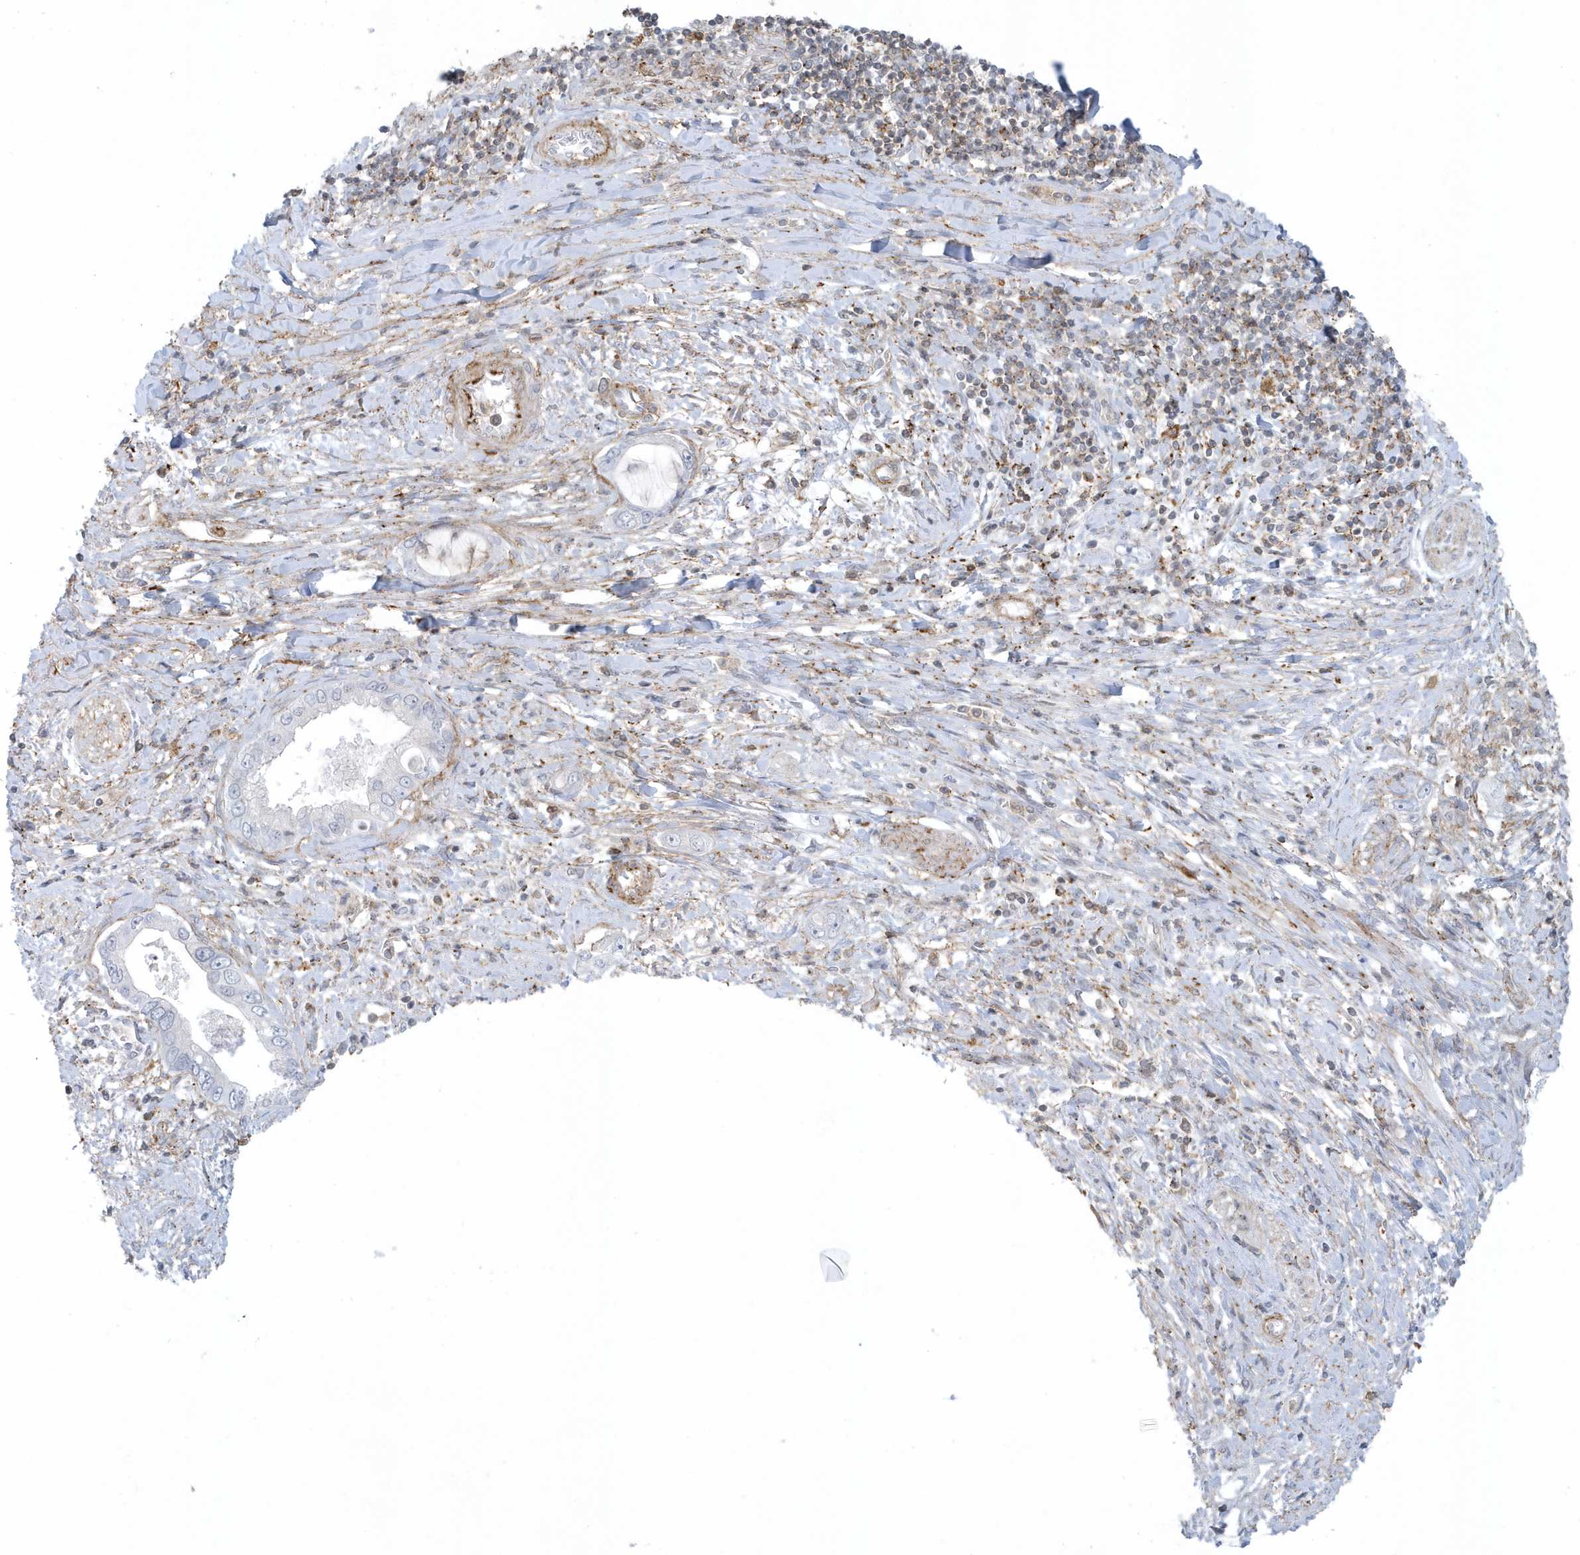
{"staining": {"intensity": "negative", "quantity": "none", "location": "none"}, "tissue": "pancreatic cancer", "cell_type": "Tumor cells", "image_type": "cancer", "snomed": [{"axis": "morphology", "description": "Inflammation, NOS"}, {"axis": "morphology", "description": "Adenocarcinoma, NOS"}, {"axis": "topography", "description": "Pancreas"}], "caption": "An image of human adenocarcinoma (pancreatic) is negative for staining in tumor cells.", "gene": "CACNB2", "patient": {"sex": "female", "age": 56}}